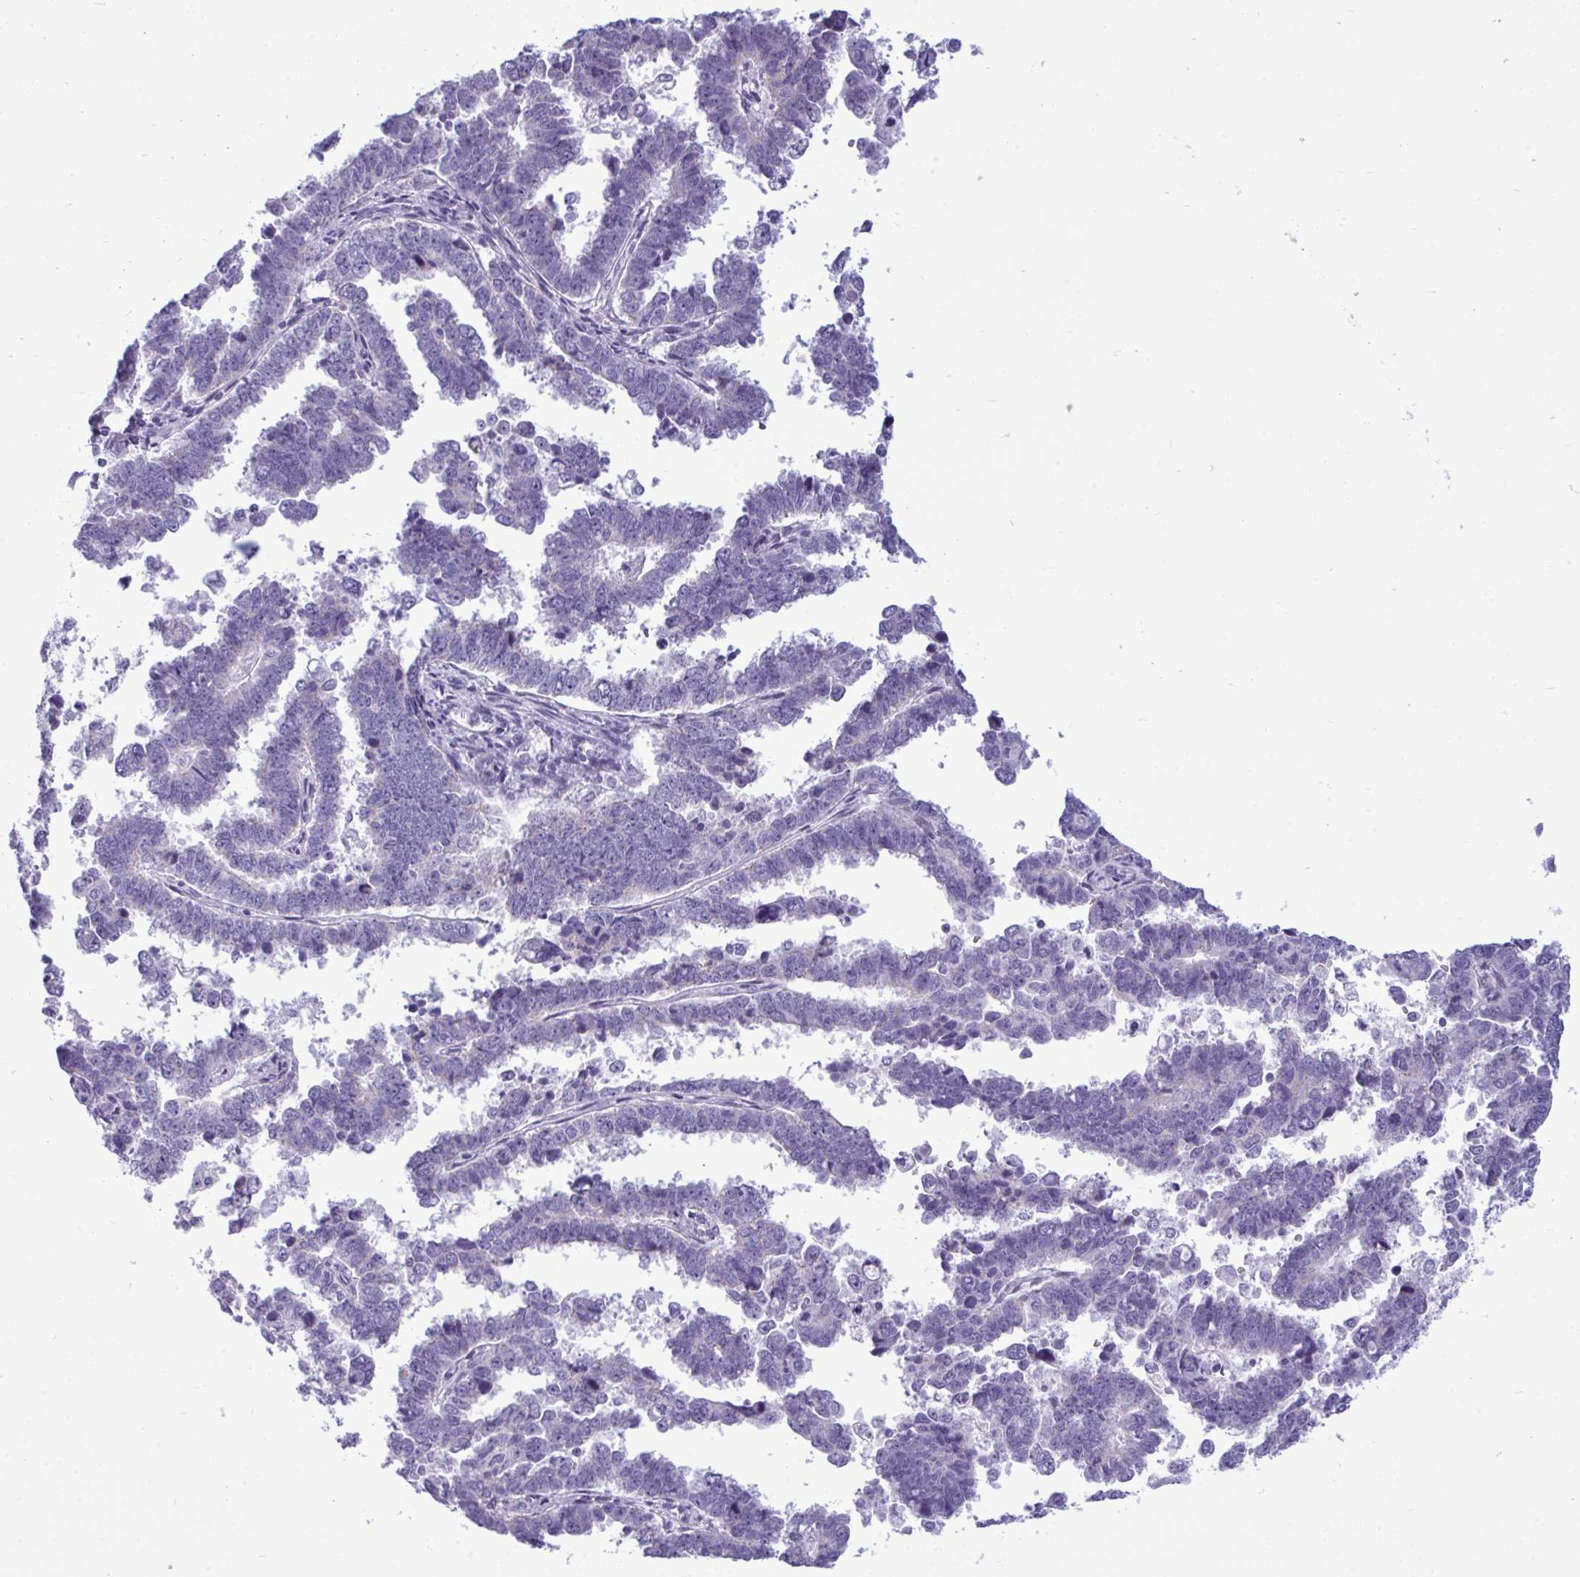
{"staining": {"intensity": "negative", "quantity": "none", "location": "none"}, "tissue": "endometrial cancer", "cell_type": "Tumor cells", "image_type": "cancer", "snomed": [{"axis": "morphology", "description": "Adenocarcinoma, NOS"}, {"axis": "topography", "description": "Endometrium"}], "caption": "An image of human endometrial cancer is negative for staining in tumor cells. (Brightfield microscopy of DAB (3,3'-diaminobenzidine) IHC at high magnification).", "gene": "MYH10", "patient": {"sex": "female", "age": 75}}